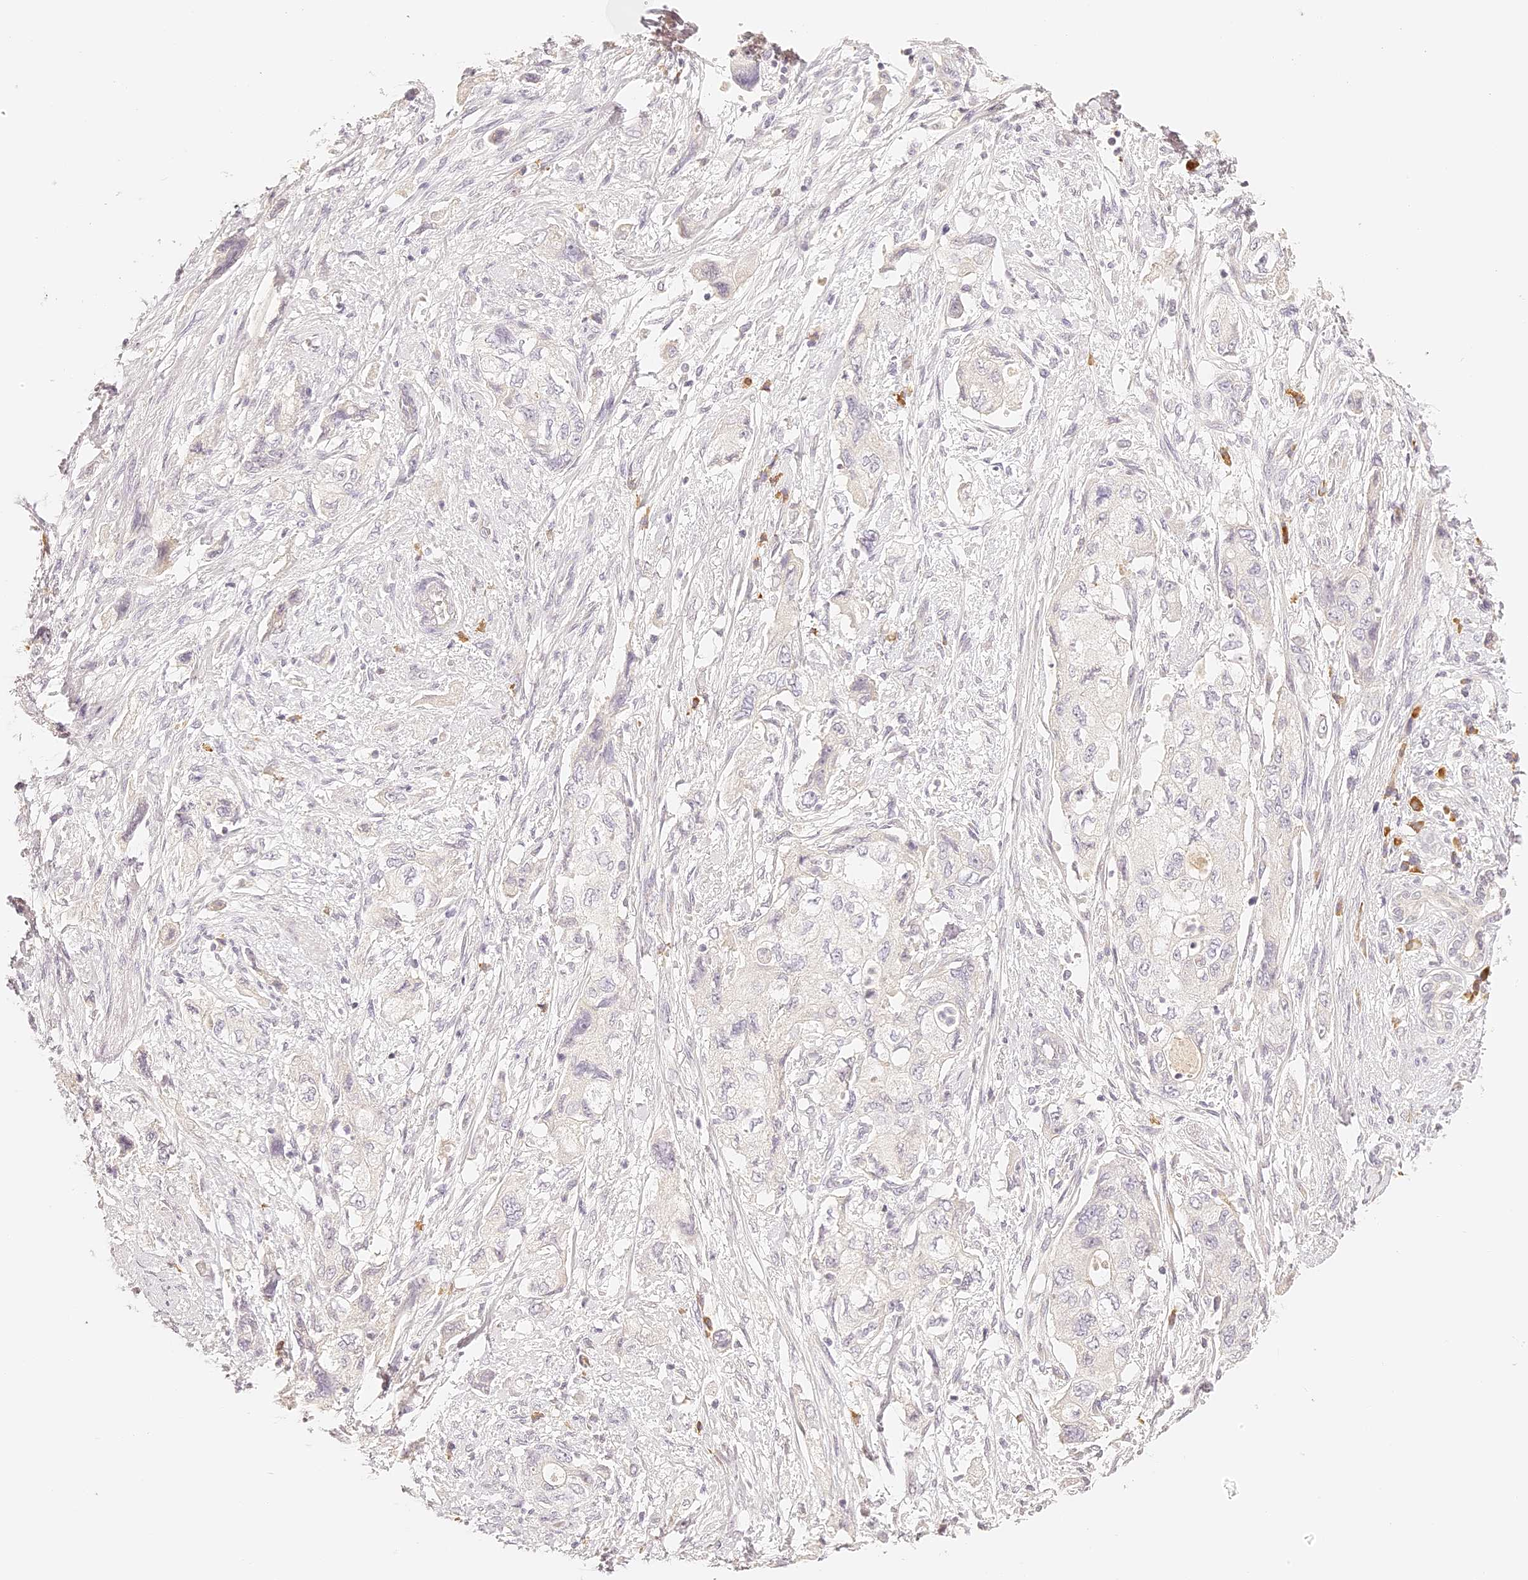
{"staining": {"intensity": "negative", "quantity": "none", "location": "none"}, "tissue": "pancreatic cancer", "cell_type": "Tumor cells", "image_type": "cancer", "snomed": [{"axis": "morphology", "description": "Adenocarcinoma, NOS"}, {"axis": "topography", "description": "Pancreas"}], "caption": "Human pancreatic cancer (adenocarcinoma) stained for a protein using immunohistochemistry (IHC) demonstrates no staining in tumor cells.", "gene": "TRIM45", "patient": {"sex": "female", "age": 73}}